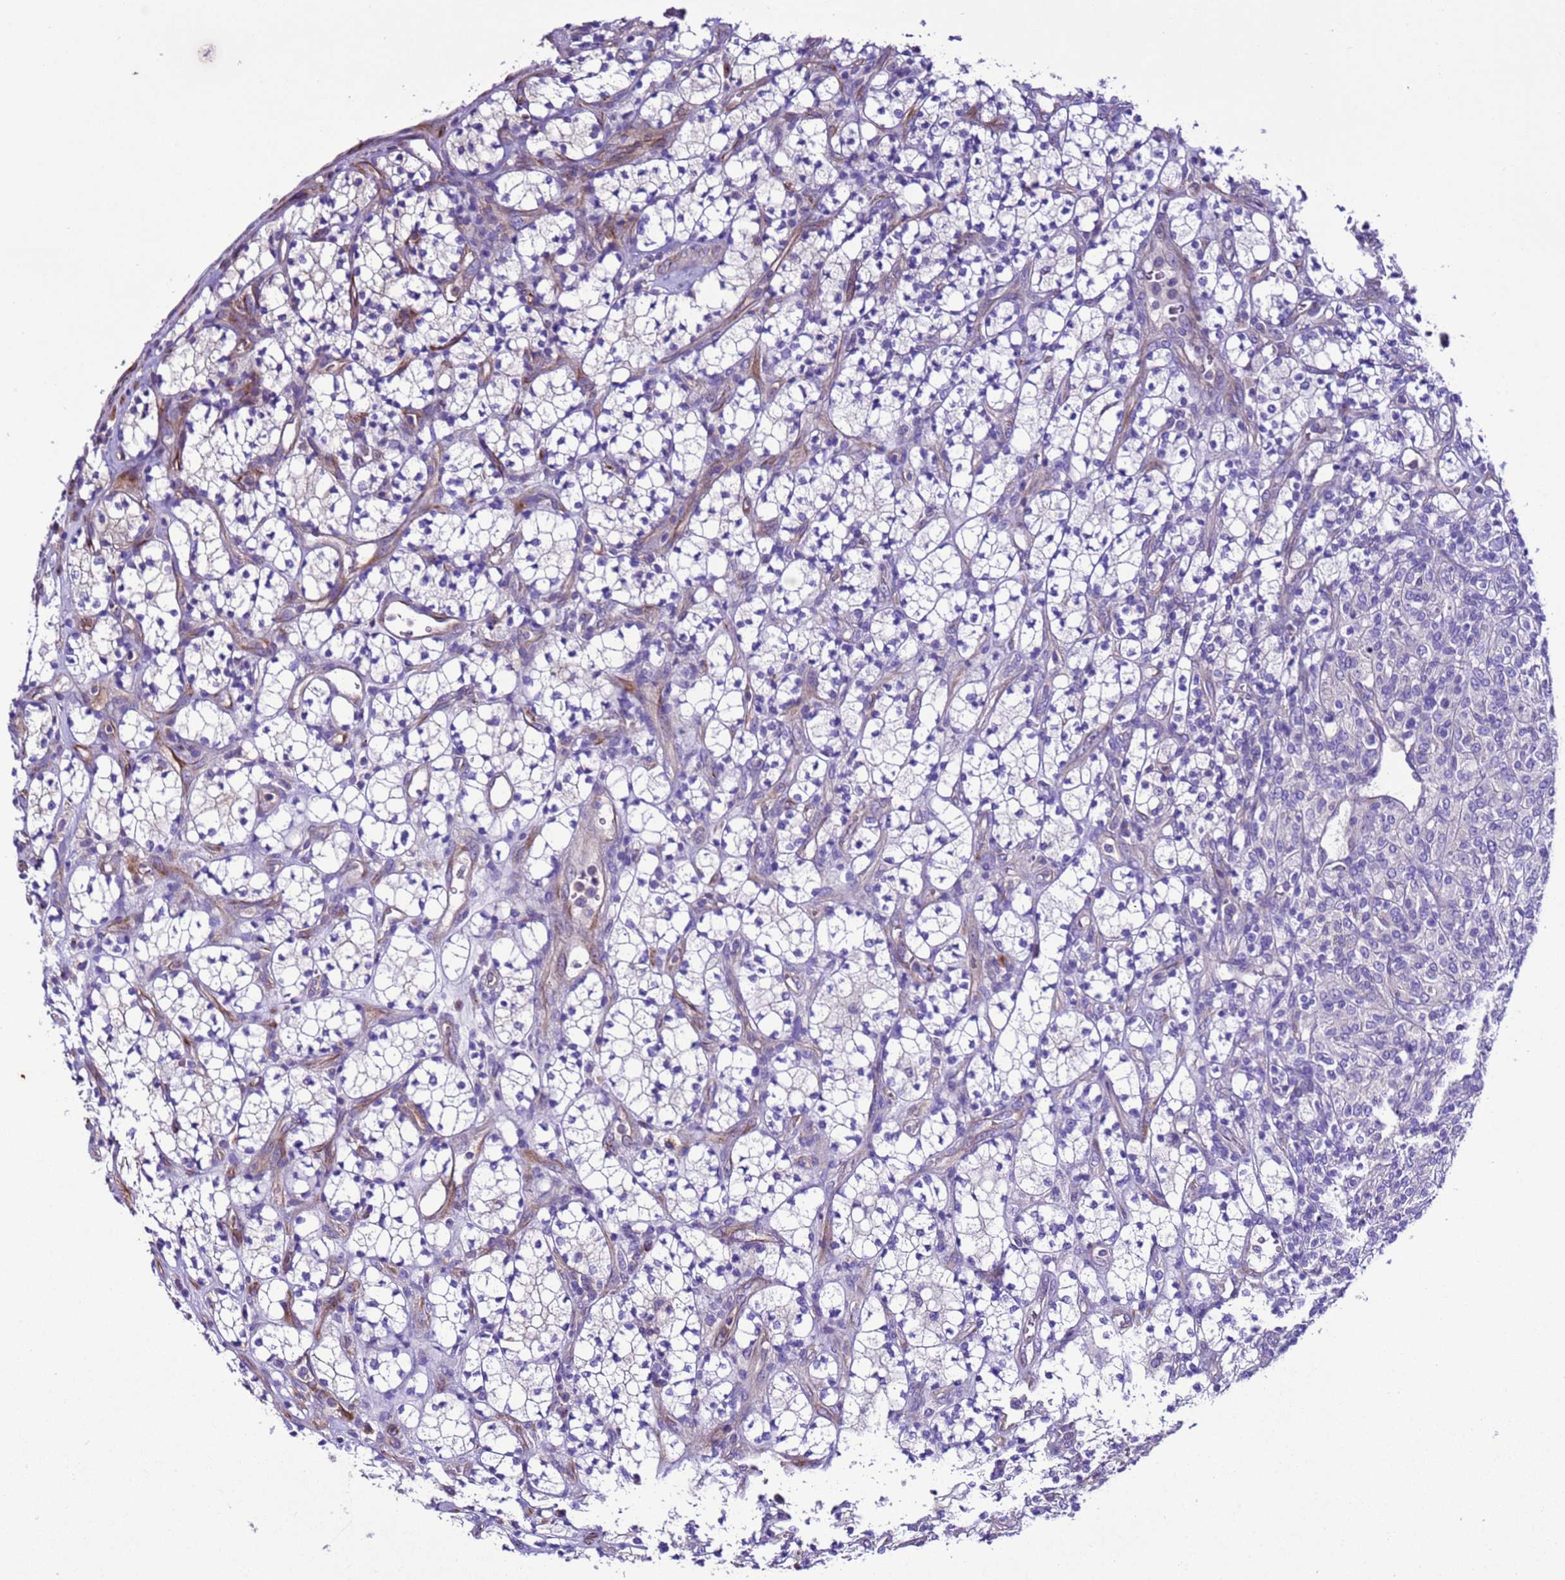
{"staining": {"intensity": "negative", "quantity": "none", "location": "none"}, "tissue": "renal cancer", "cell_type": "Tumor cells", "image_type": "cancer", "snomed": [{"axis": "morphology", "description": "Adenocarcinoma, NOS"}, {"axis": "topography", "description": "Kidney"}], "caption": "DAB immunohistochemical staining of human renal adenocarcinoma shows no significant staining in tumor cells.", "gene": "KICS2", "patient": {"sex": "male", "age": 77}}